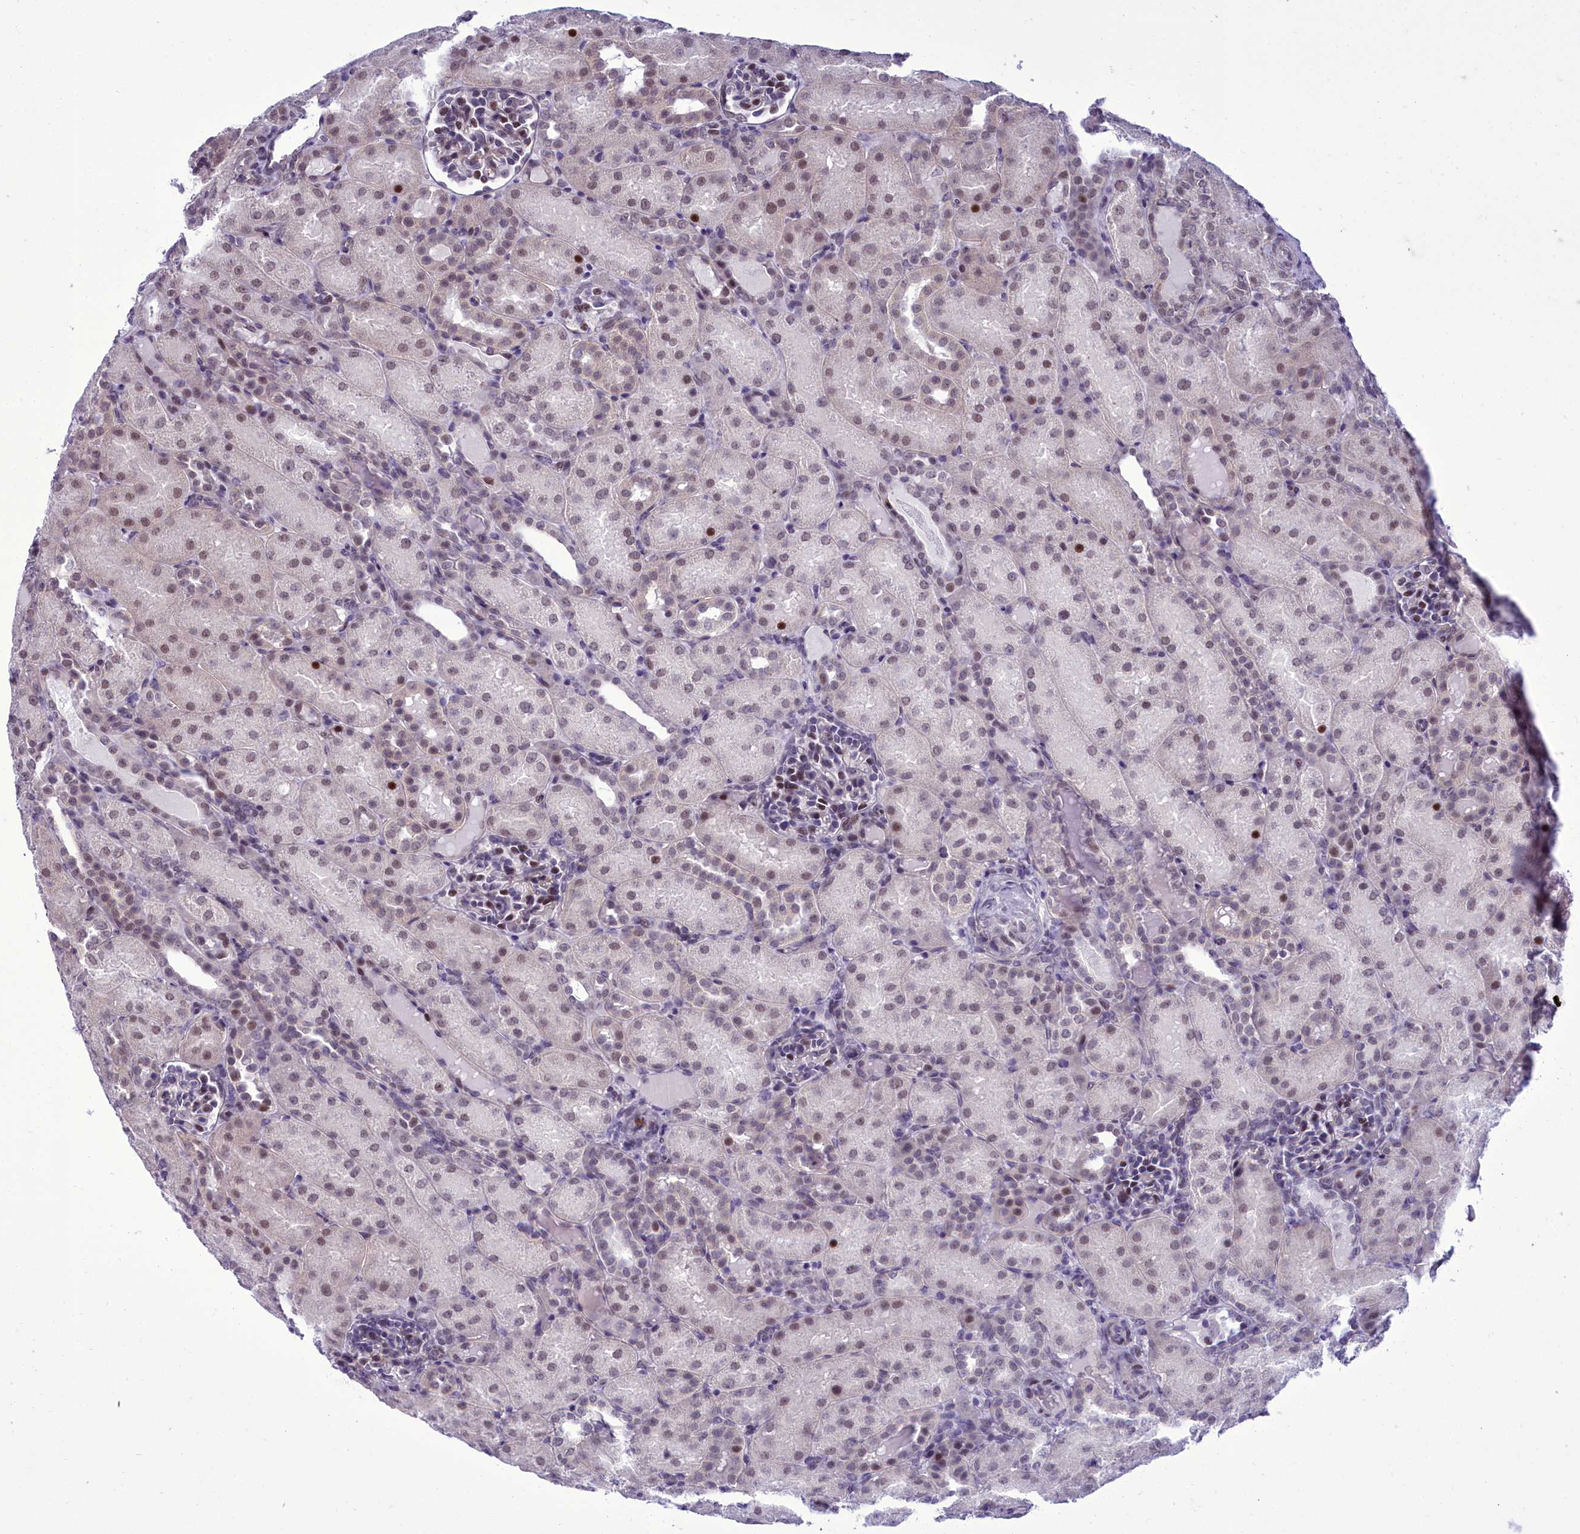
{"staining": {"intensity": "moderate", "quantity": "<25%", "location": "nuclear"}, "tissue": "kidney", "cell_type": "Cells in glomeruli", "image_type": "normal", "snomed": [{"axis": "morphology", "description": "Normal tissue, NOS"}, {"axis": "topography", "description": "Kidney"}], "caption": "The histopathology image demonstrates immunohistochemical staining of unremarkable kidney. There is moderate nuclear expression is appreciated in about <25% of cells in glomeruli.", "gene": "CEACAM19", "patient": {"sex": "male", "age": 1}}